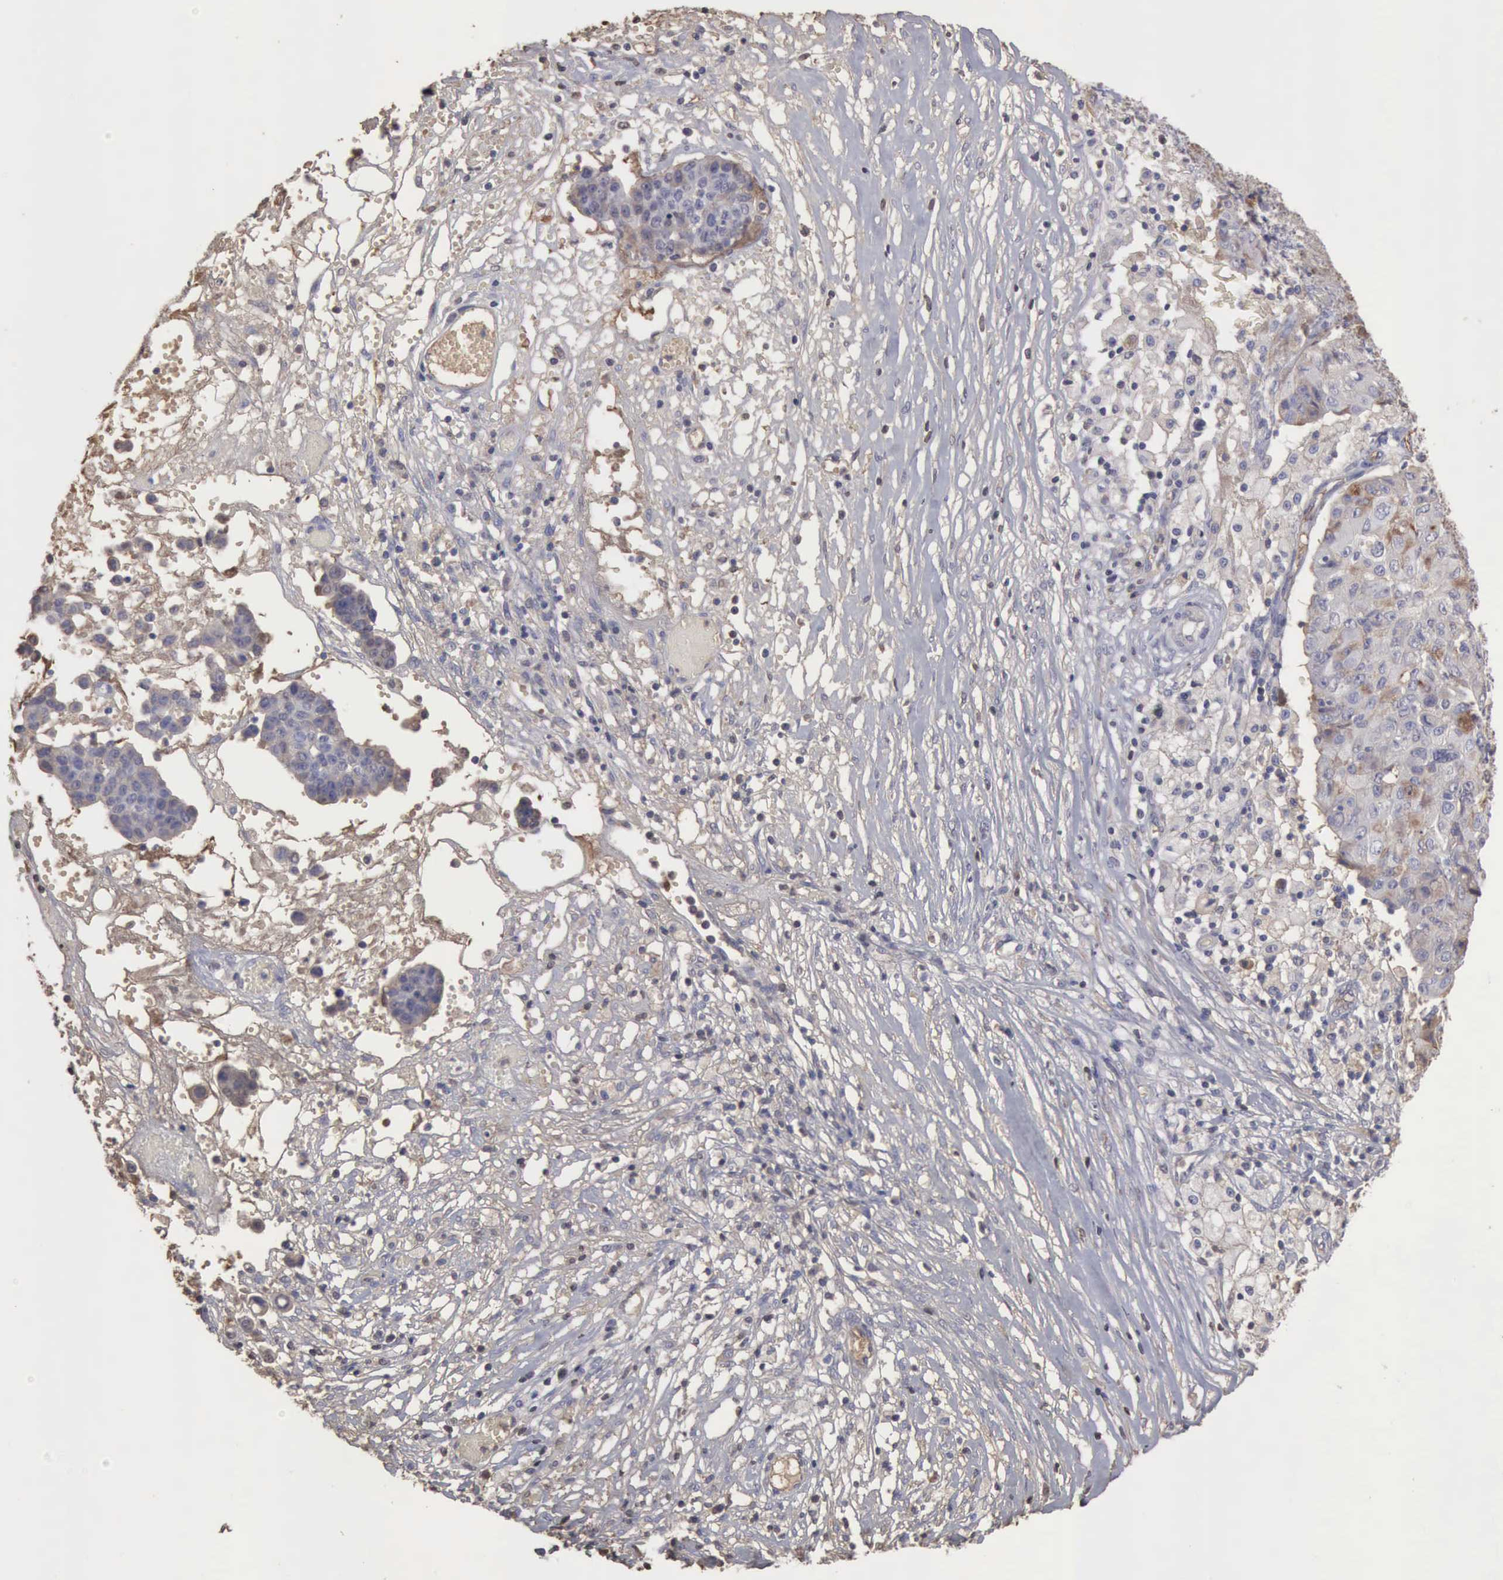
{"staining": {"intensity": "weak", "quantity": "<25%", "location": "cytoplasmic/membranous"}, "tissue": "ovarian cancer", "cell_type": "Tumor cells", "image_type": "cancer", "snomed": [{"axis": "morphology", "description": "Carcinoma, endometroid"}, {"axis": "topography", "description": "Ovary"}], "caption": "Tumor cells are negative for brown protein staining in ovarian endometroid carcinoma.", "gene": "SERPINA1", "patient": {"sex": "female", "age": 42}}